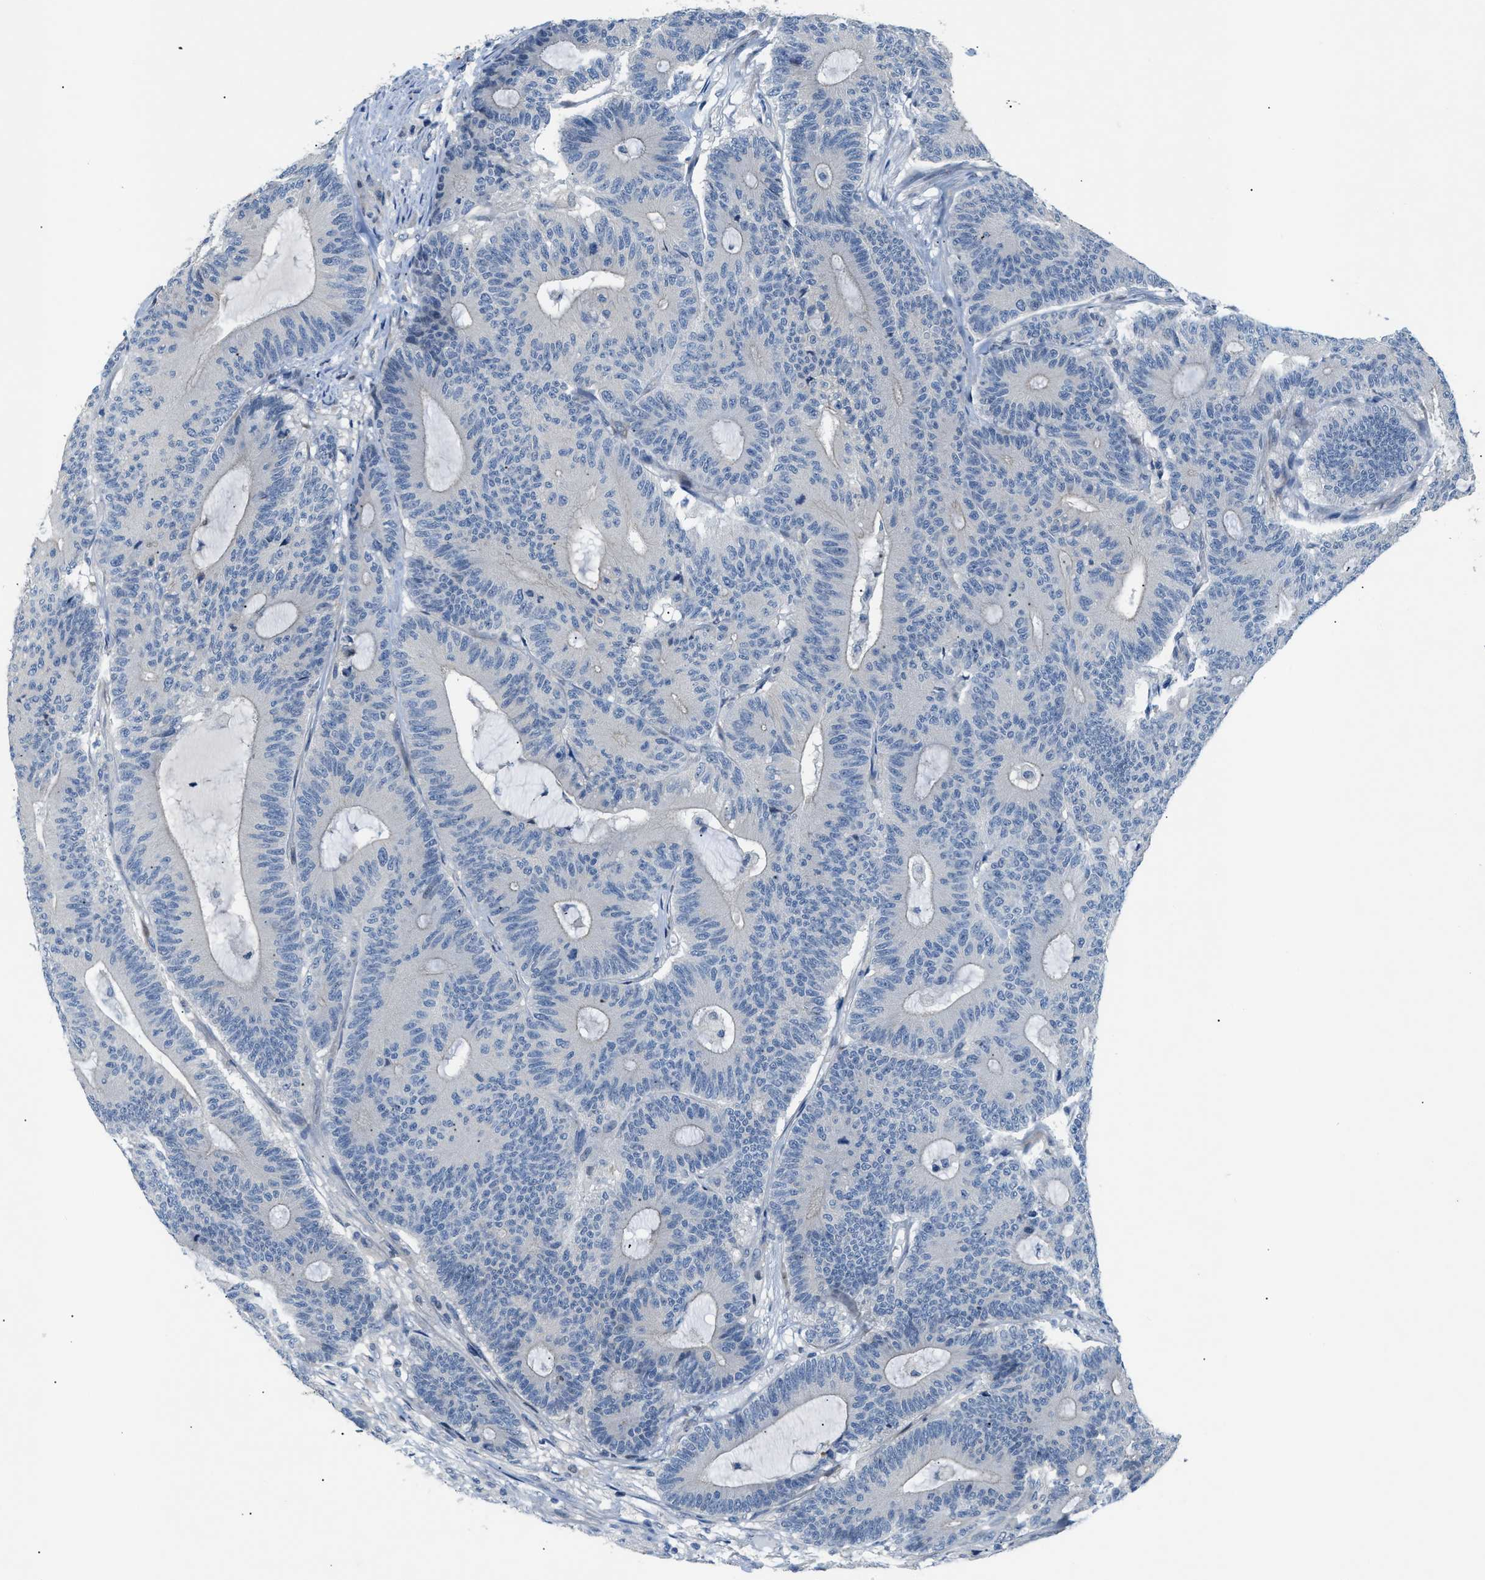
{"staining": {"intensity": "negative", "quantity": "none", "location": "none"}, "tissue": "colorectal cancer", "cell_type": "Tumor cells", "image_type": "cancer", "snomed": [{"axis": "morphology", "description": "Adenocarcinoma, NOS"}, {"axis": "topography", "description": "Colon"}], "caption": "The micrograph exhibits no staining of tumor cells in colorectal cancer.", "gene": "FDCSP", "patient": {"sex": "female", "age": 84}}